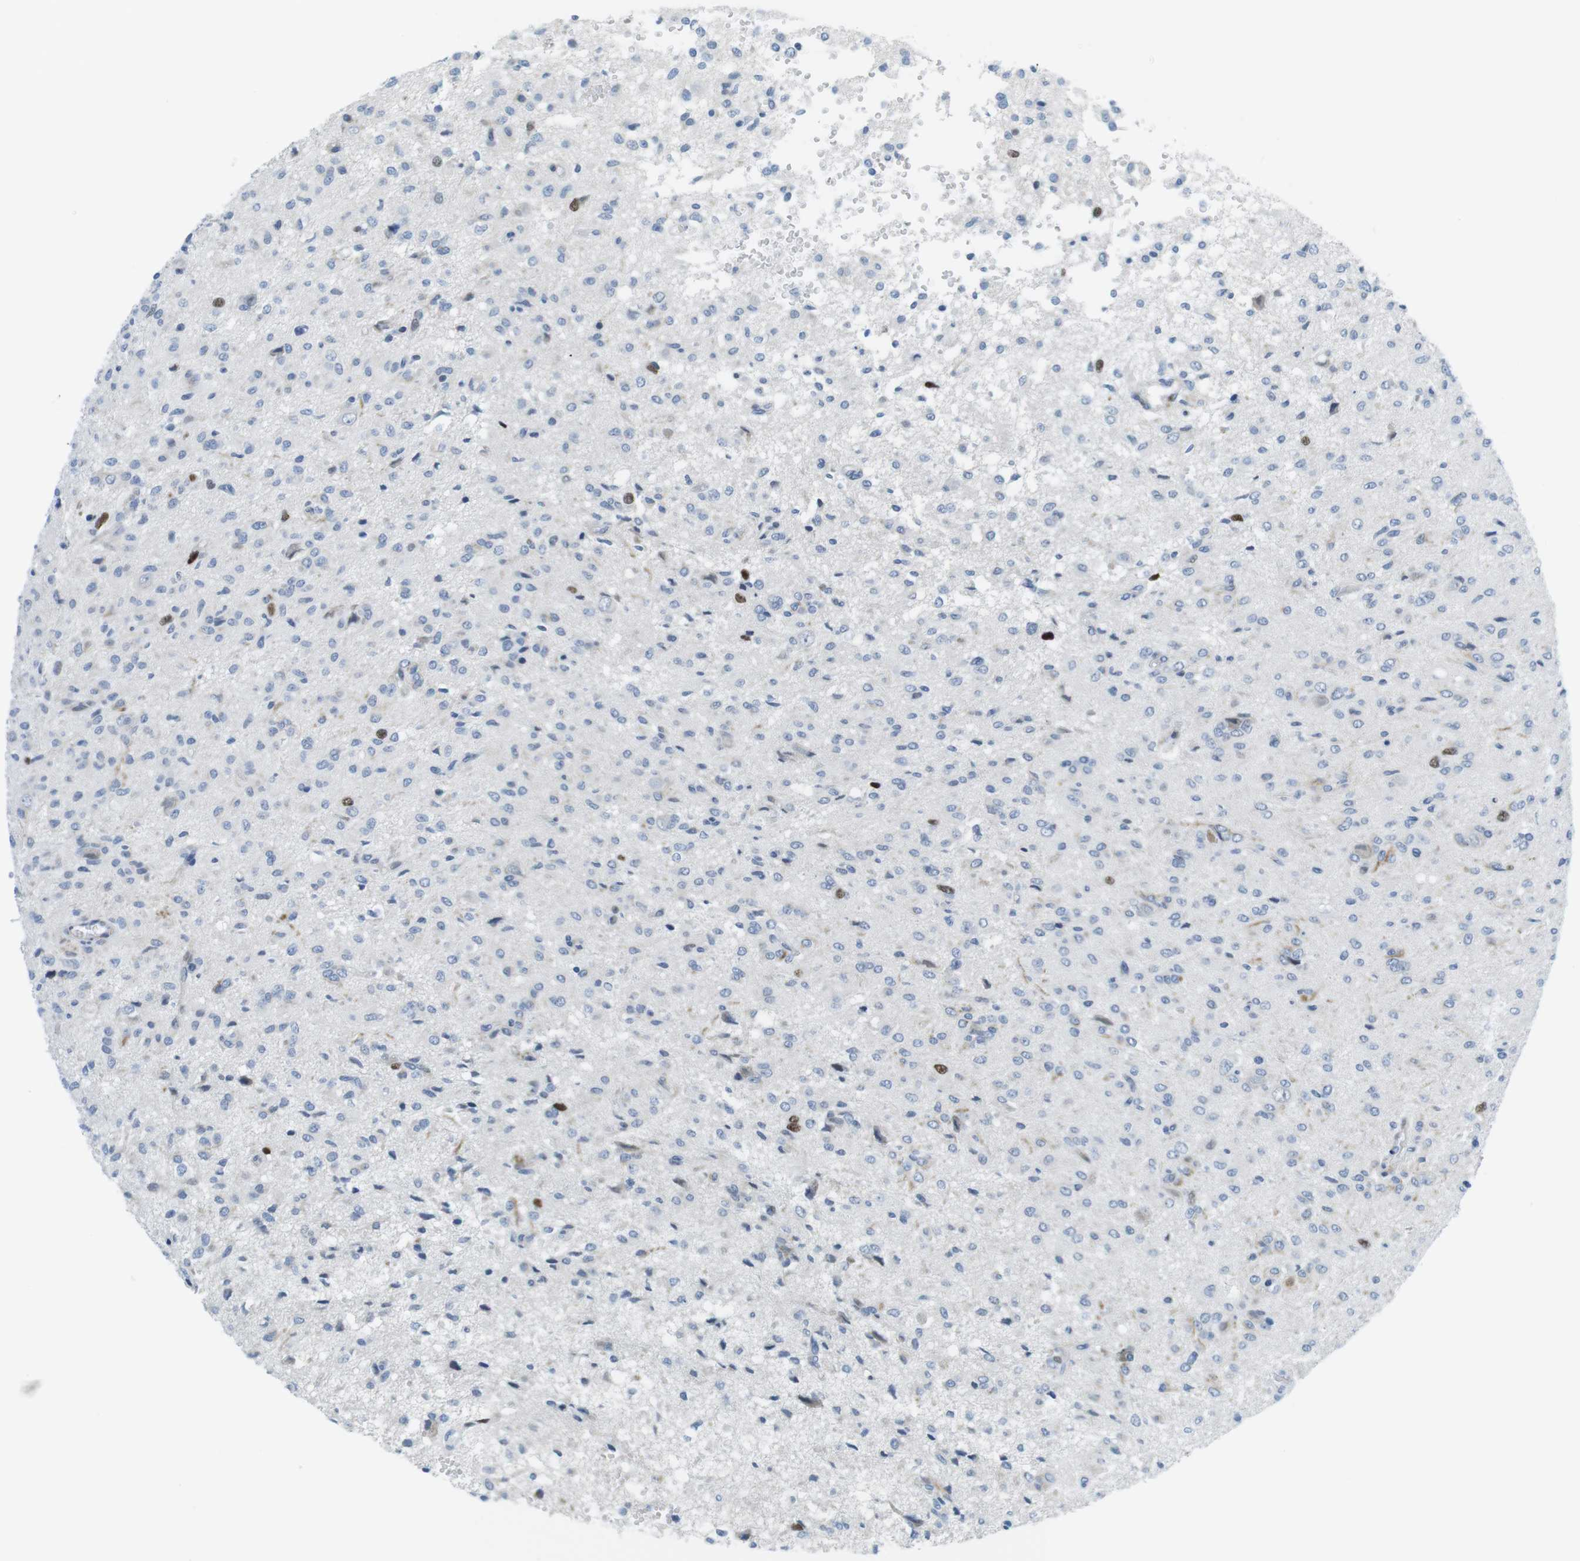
{"staining": {"intensity": "moderate", "quantity": "<25%", "location": "nuclear"}, "tissue": "glioma", "cell_type": "Tumor cells", "image_type": "cancer", "snomed": [{"axis": "morphology", "description": "Glioma, malignant, High grade"}, {"axis": "topography", "description": "Brain"}], "caption": "The photomicrograph displays a brown stain indicating the presence of a protein in the nuclear of tumor cells in malignant glioma (high-grade).", "gene": "CHAF1A", "patient": {"sex": "female", "age": 59}}